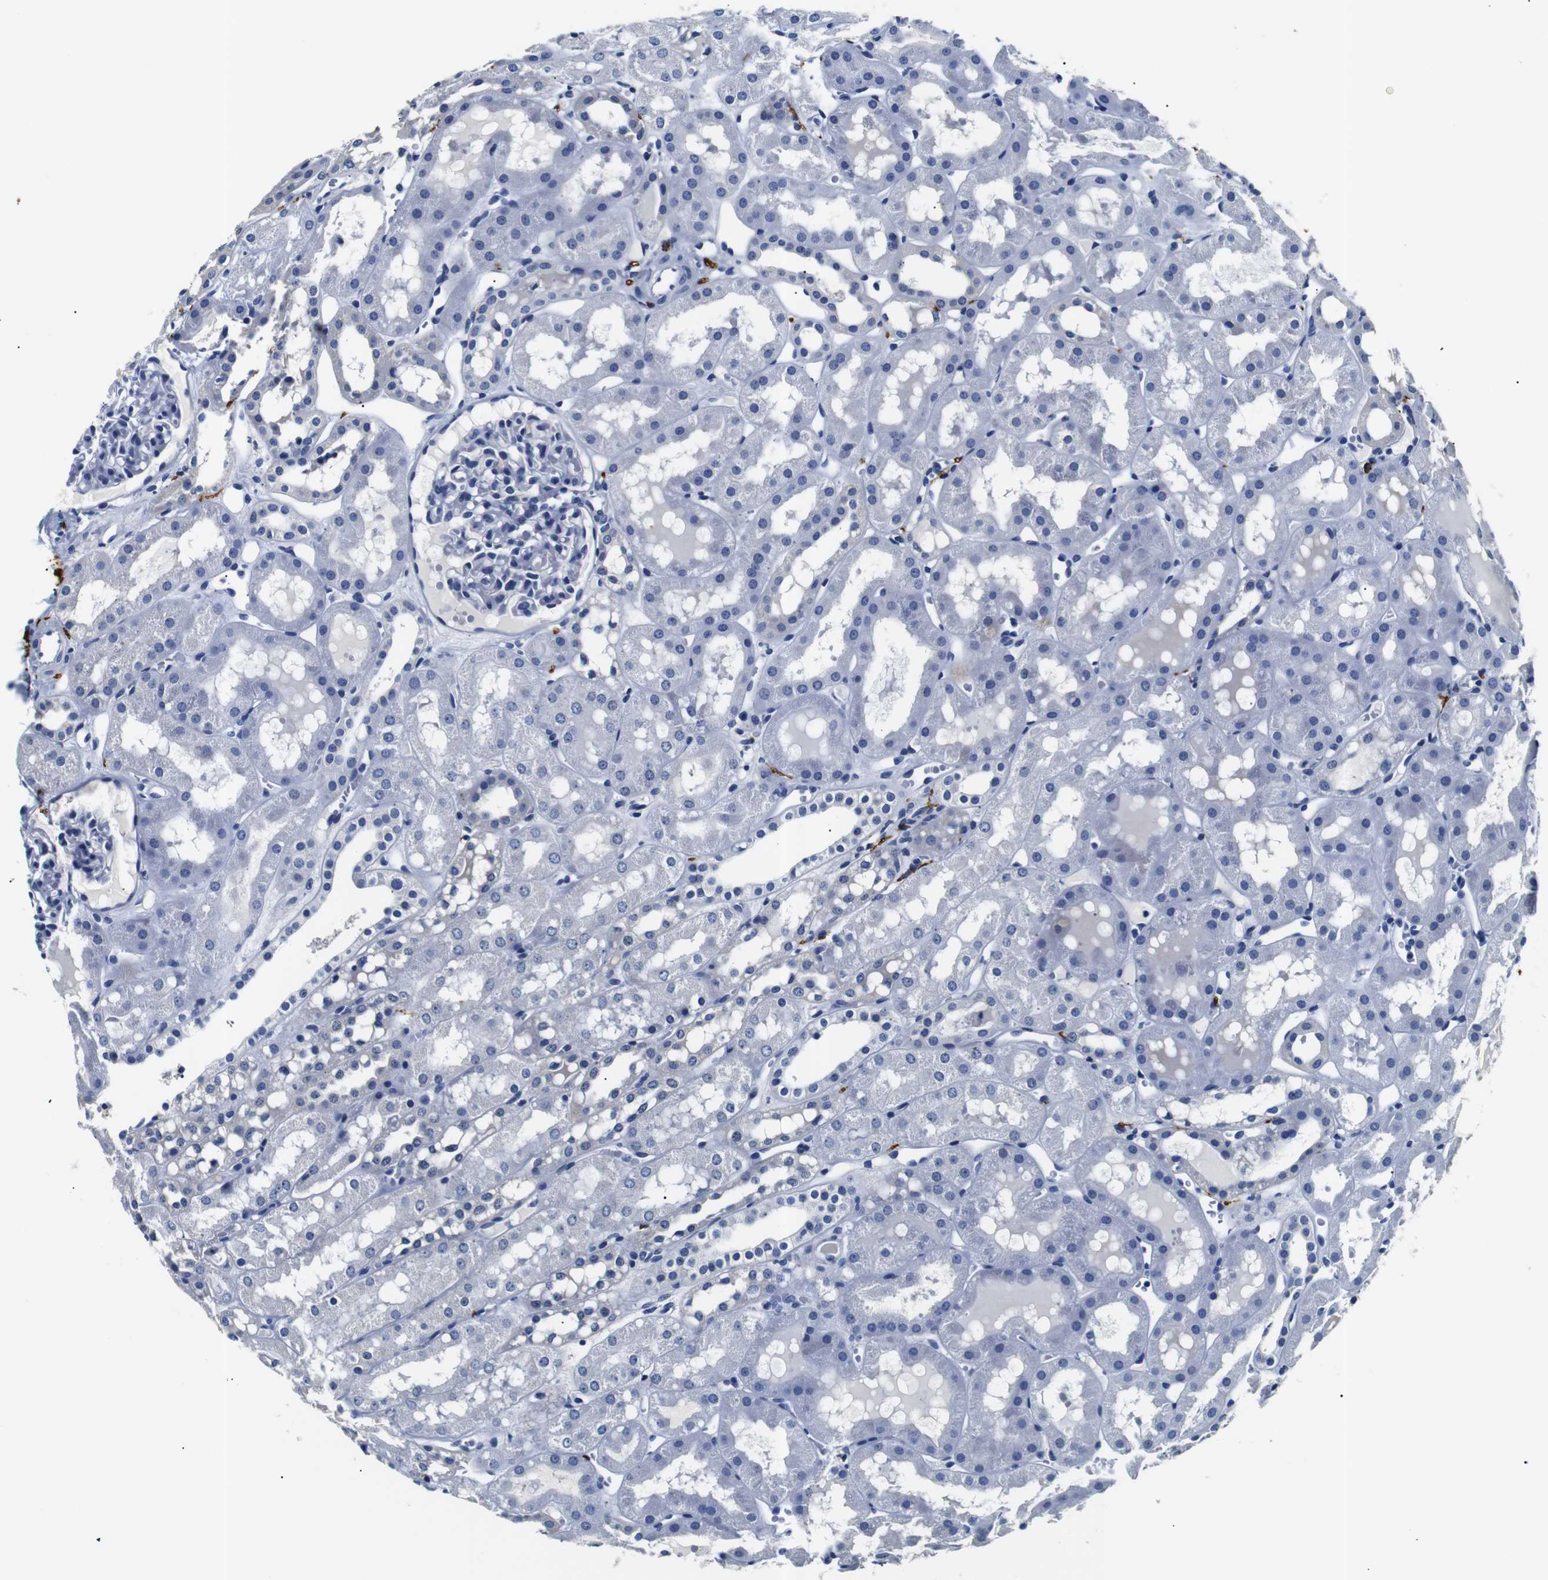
{"staining": {"intensity": "negative", "quantity": "none", "location": "none"}, "tissue": "kidney", "cell_type": "Cells in glomeruli", "image_type": "normal", "snomed": [{"axis": "morphology", "description": "Normal tissue, NOS"}, {"axis": "topography", "description": "Kidney"}, {"axis": "topography", "description": "Urinary bladder"}], "caption": "DAB immunohistochemical staining of unremarkable human kidney exhibits no significant expression in cells in glomeruli.", "gene": "GAP43", "patient": {"sex": "male", "age": 16}}